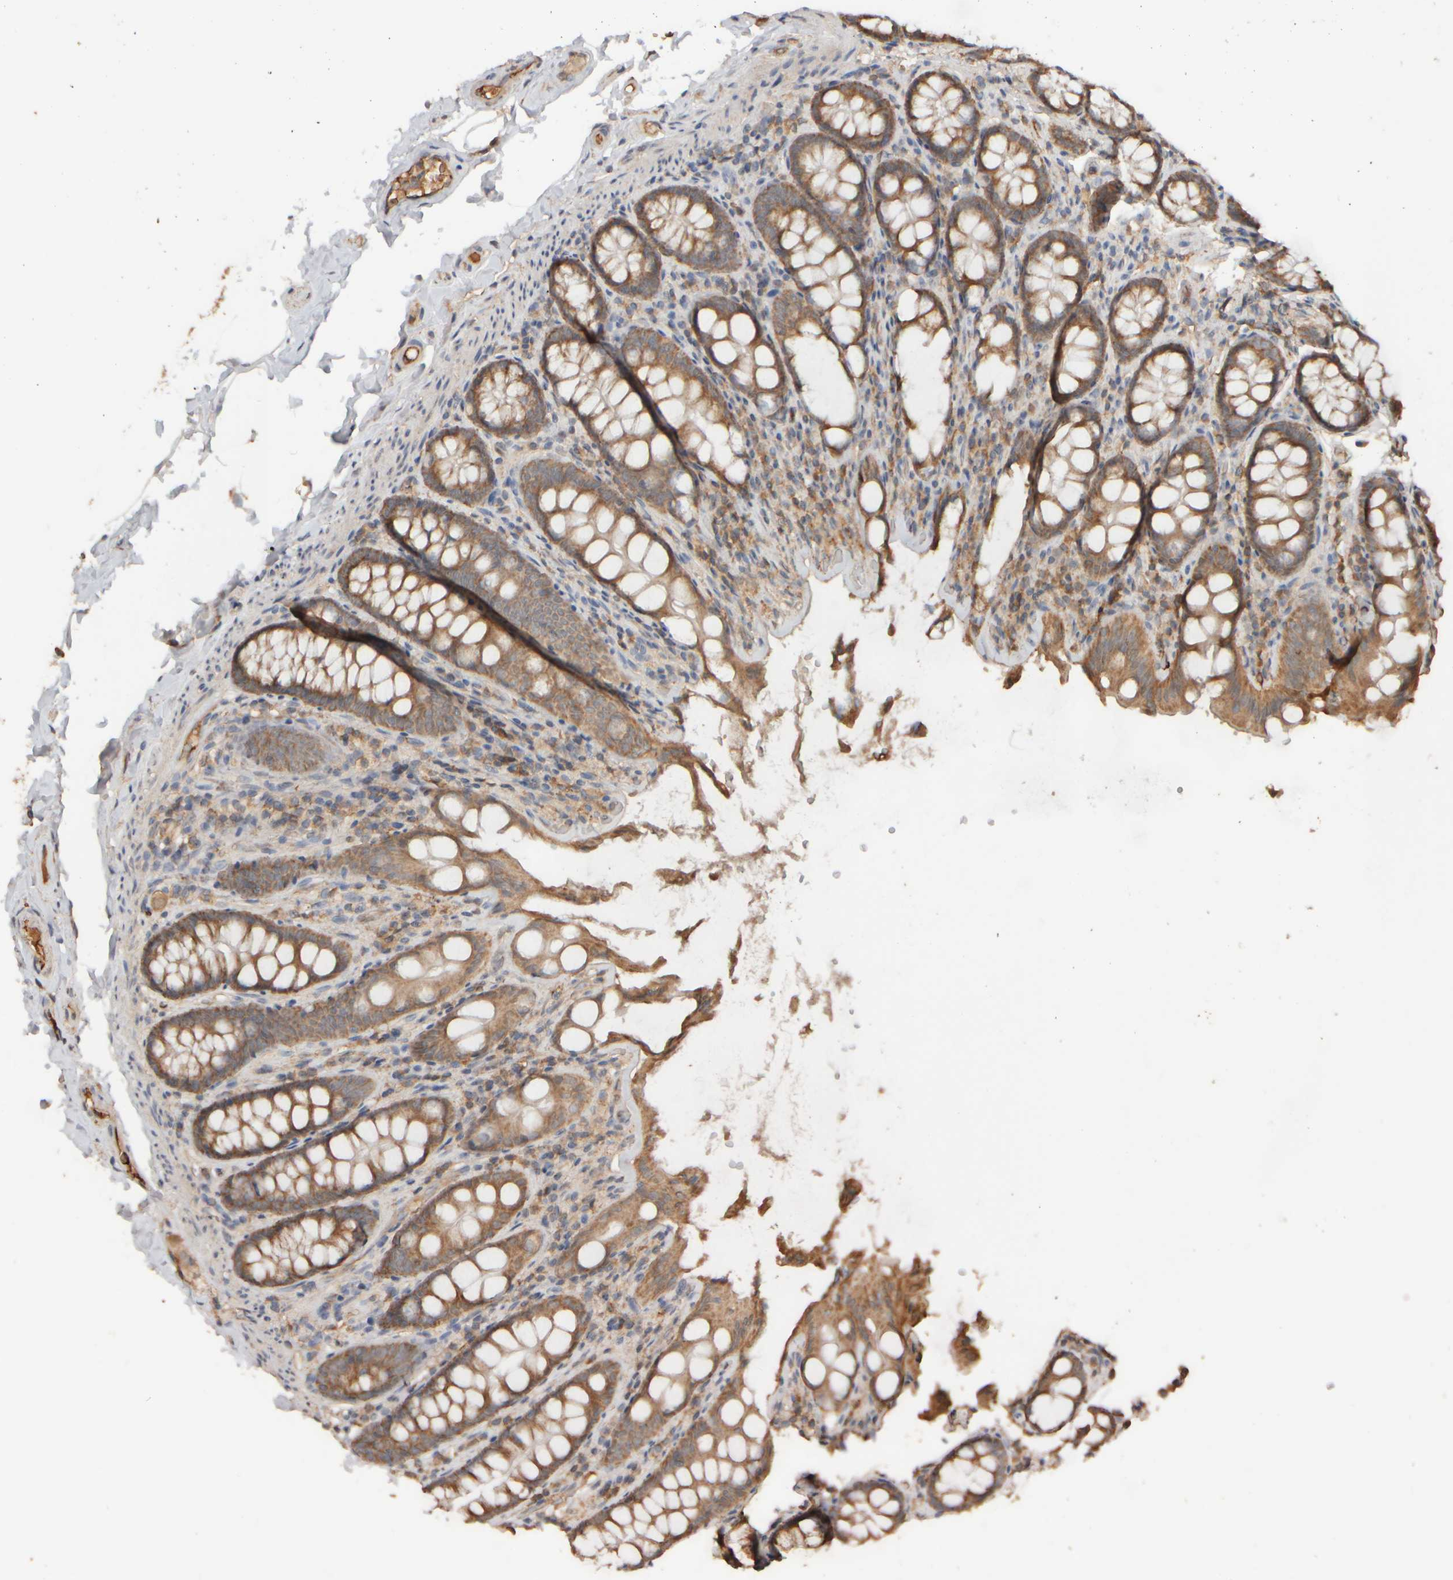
{"staining": {"intensity": "moderate", "quantity": ">75%", "location": "cytoplasmic/membranous"}, "tissue": "colon", "cell_type": "Endothelial cells", "image_type": "normal", "snomed": [{"axis": "morphology", "description": "Normal tissue, NOS"}, {"axis": "topography", "description": "Colon"}, {"axis": "topography", "description": "Peripheral nerve tissue"}], "caption": "The micrograph demonstrates immunohistochemical staining of normal colon. There is moderate cytoplasmic/membranous expression is seen in about >75% of endothelial cells. The staining is performed using DAB brown chromogen to label protein expression. The nuclei are counter-stained blue using hematoxylin.", "gene": "EIF2B3", "patient": {"sex": "female", "age": 61}}